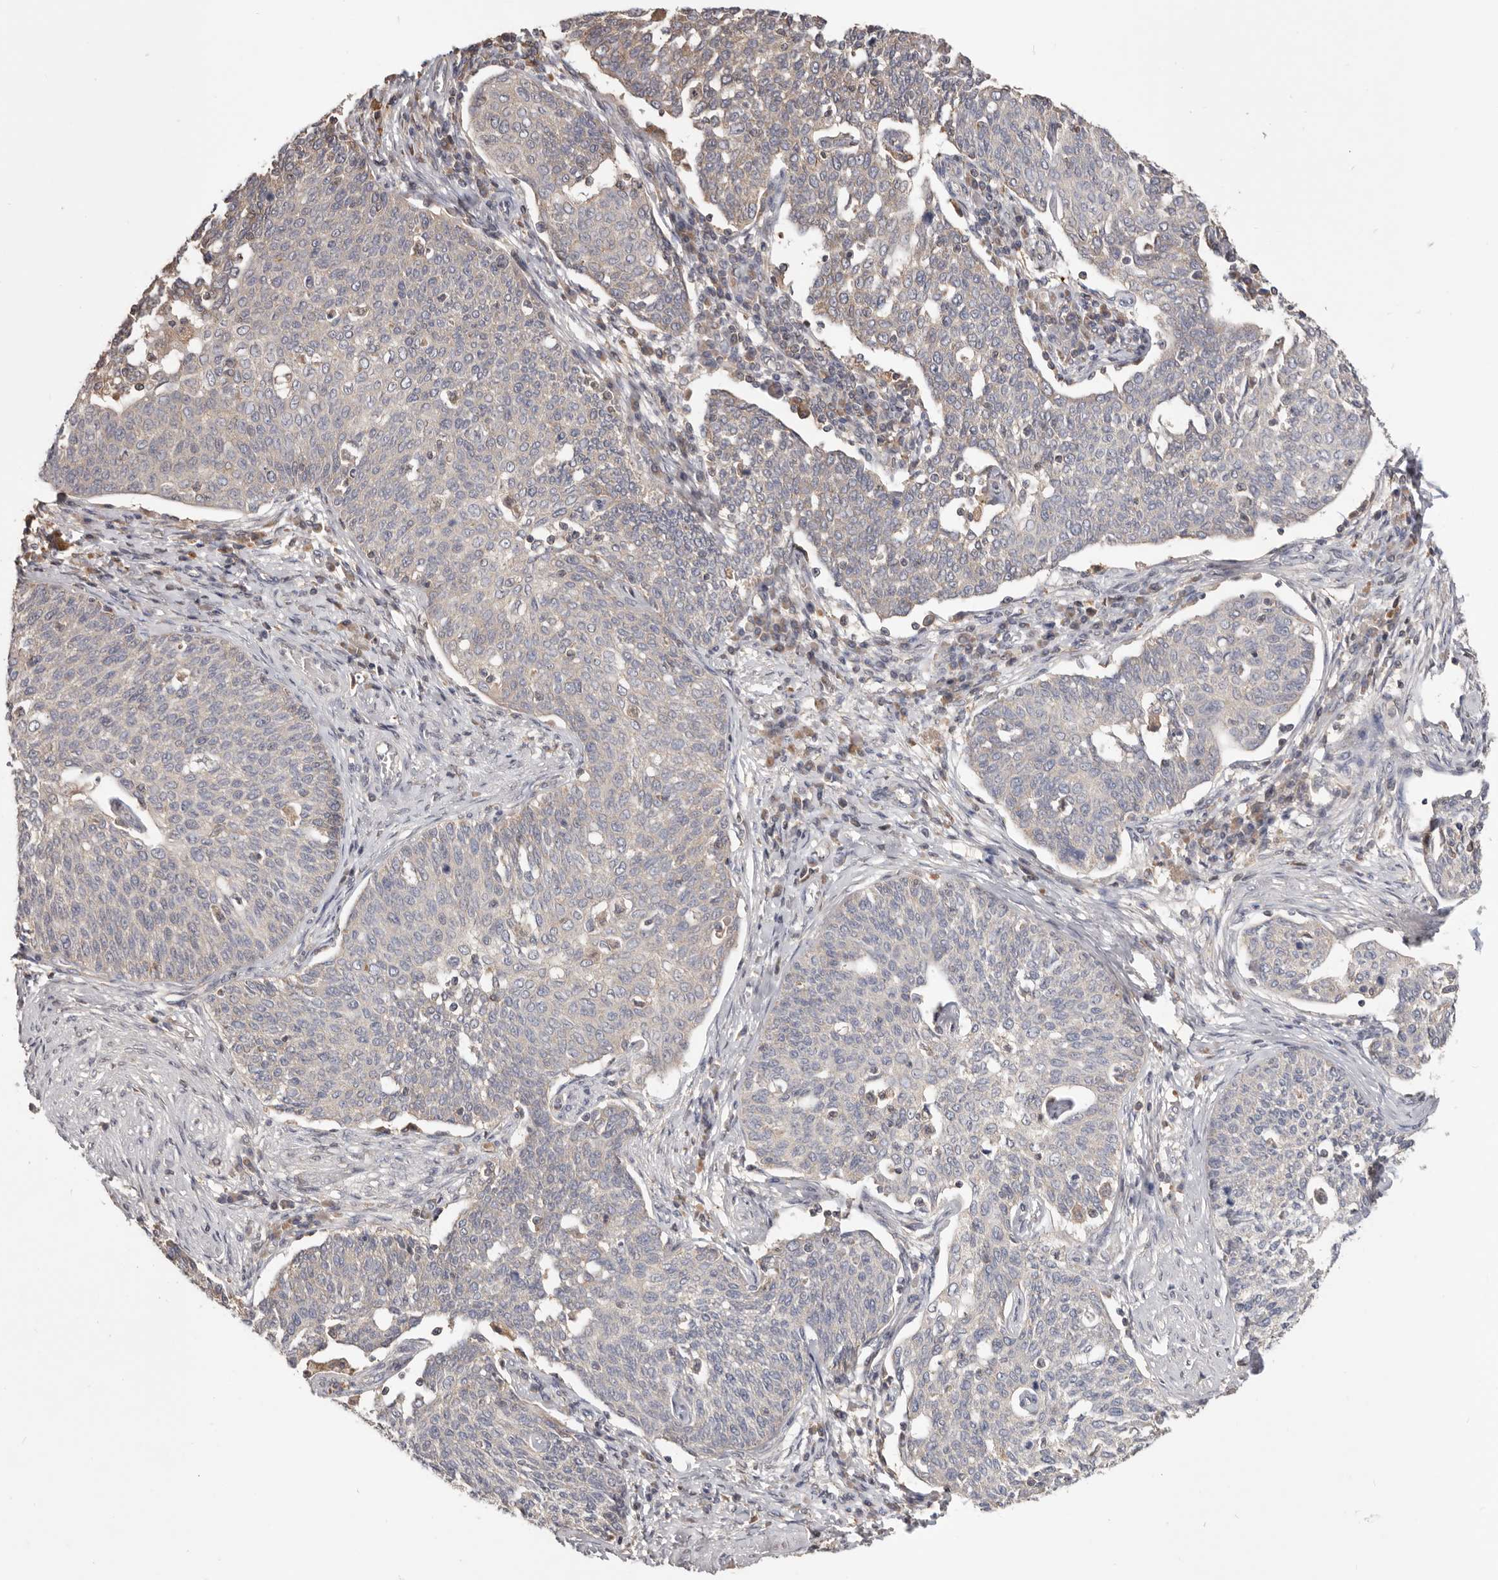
{"staining": {"intensity": "negative", "quantity": "none", "location": "none"}, "tissue": "cervical cancer", "cell_type": "Tumor cells", "image_type": "cancer", "snomed": [{"axis": "morphology", "description": "Squamous cell carcinoma, NOS"}, {"axis": "topography", "description": "Cervix"}], "caption": "This micrograph is of cervical squamous cell carcinoma stained with immunohistochemistry (IHC) to label a protein in brown with the nuclei are counter-stained blue. There is no positivity in tumor cells.", "gene": "LRP6", "patient": {"sex": "female", "age": 34}}